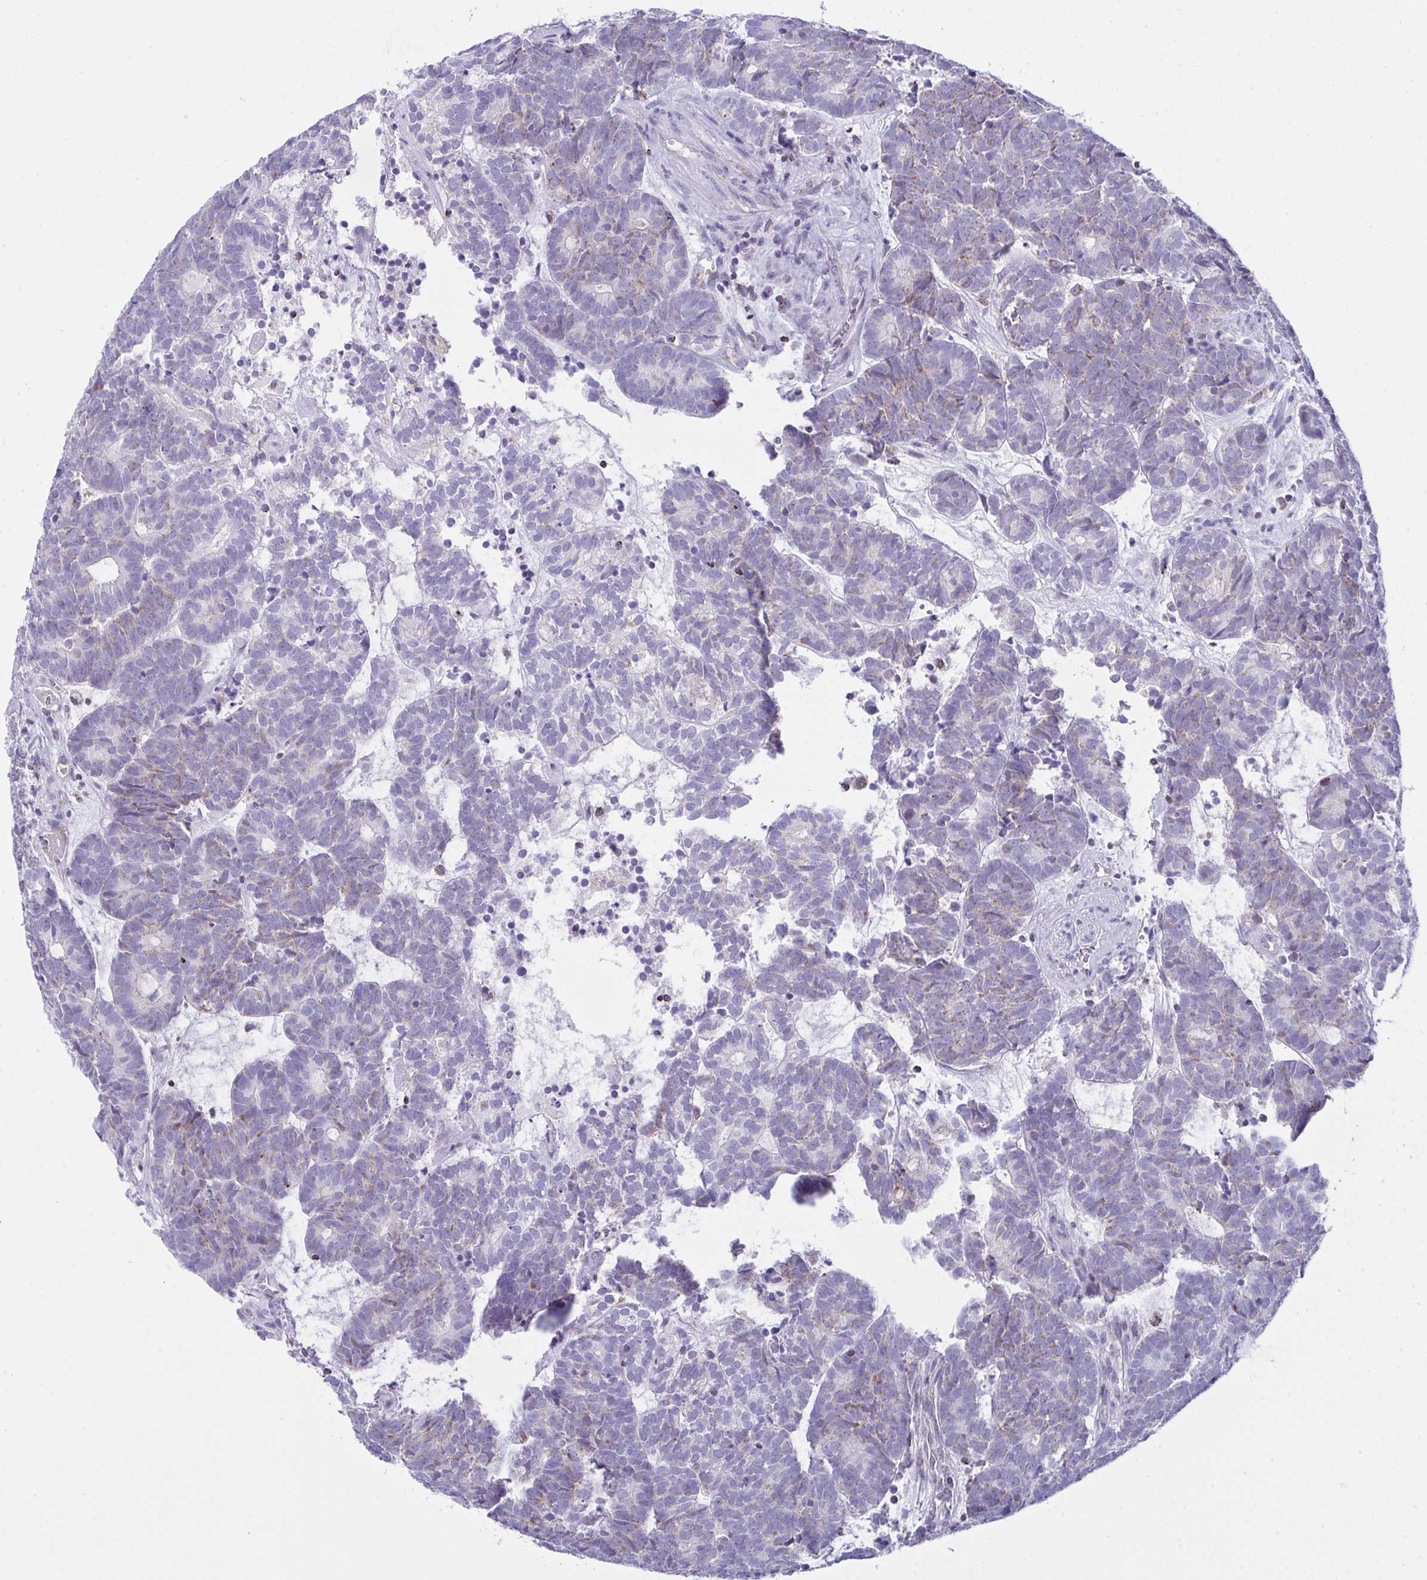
{"staining": {"intensity": "weak", "quantity": "25%-75%", "location": "cytoplasmic/membranous"}, "tissue": "head and neck cancer", "cell_type": "Tumor cells", "image_type": "cancer", "snomed": [{"axis": "morphology", "description": "Adenocarcinoma, NOS"}, {"axis": "topography", "description": "Head-Neck"}], "caption": "Adenocarcinoma (head and neck) stained with a brown dye exhibits weak cytoplasmic/membranous positive positivity in approximately 25%-75% of tumor cells.", "gene": "PLA2G12B", "patient": {"sex": "female", "age": 81}}